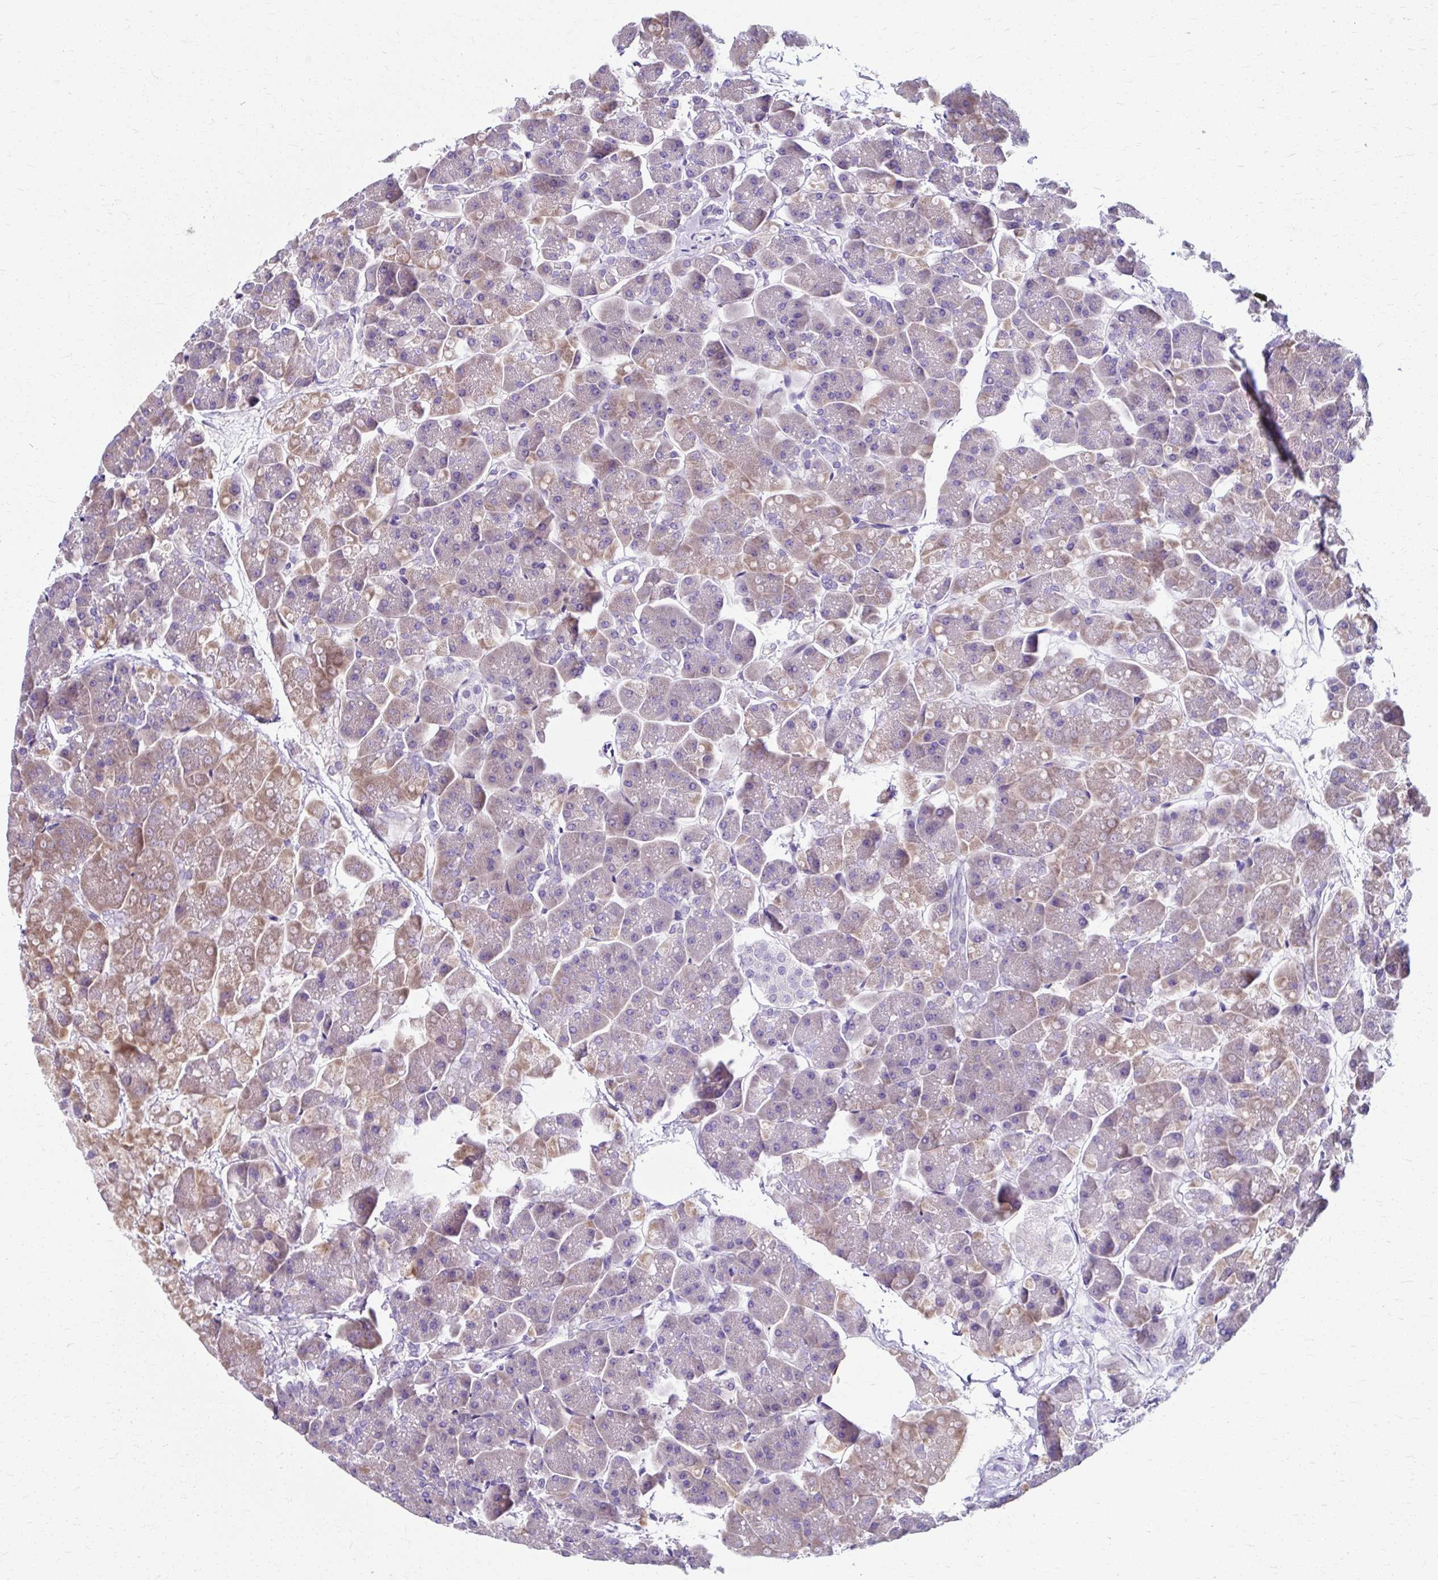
{"staining": {"intensity": "weak", "quantity": "<25%", "location": "cytoplasmic/membranous"}, "tissue": "pancreas", "cell_type": "Exocrine glandular cells", "image_type": "normal", "snomed": [{"axis": "morphology", "description": "Normal tissue, NOS"}, {"axis": "topography", "description": "Pancreas"}, {"axis": "topography", "description": "Peripheral nerve tissue"}], "caption": "Pancreas stained for a protein using immunohistochemistry exhibits no staining exocrine glandular cells.", "gene": "ZNF555", "patient": {"sex": "male", "age": 54}}